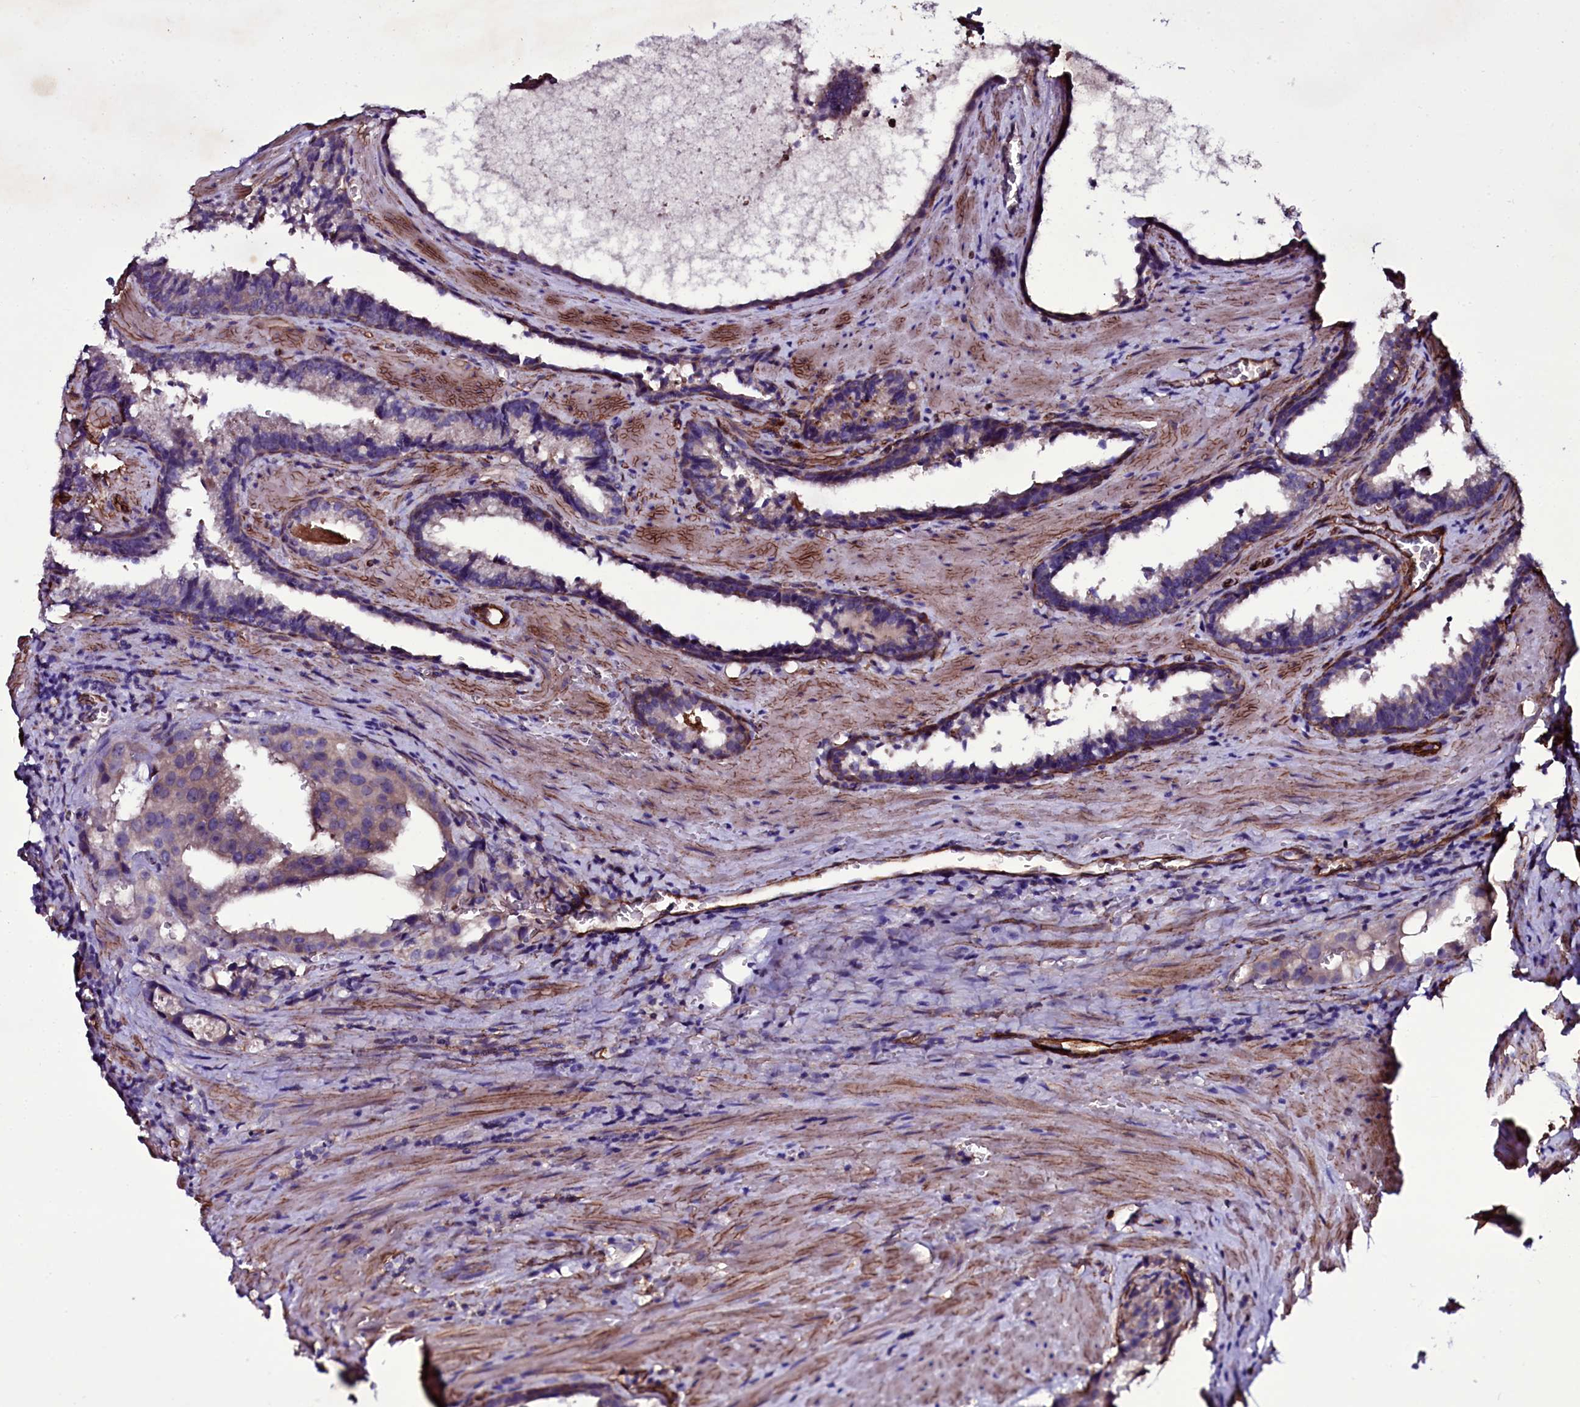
{"staining": {"intensity": "weak", "quantity": "<25%", "location": "cytoplasmic/membranous"}, "tissue": "prostate cancer", "cell_type": "Tumor cells", "image_type": "cancer", "snomed": [{"axis": "morphology", "description": "Adenocarcinoma, High grade"}, {"axis": "topography", "description": "Prostate"}], "caption": "DAB (3,3'-diaminobenzidine) immunohistochemical staining of prostate cancer (adenocarcinoma (high-grade)) reveals no significant positivity in tumor cells.", "gene": "MEX3C", "patient": {"sex": "male", "age": 68}}